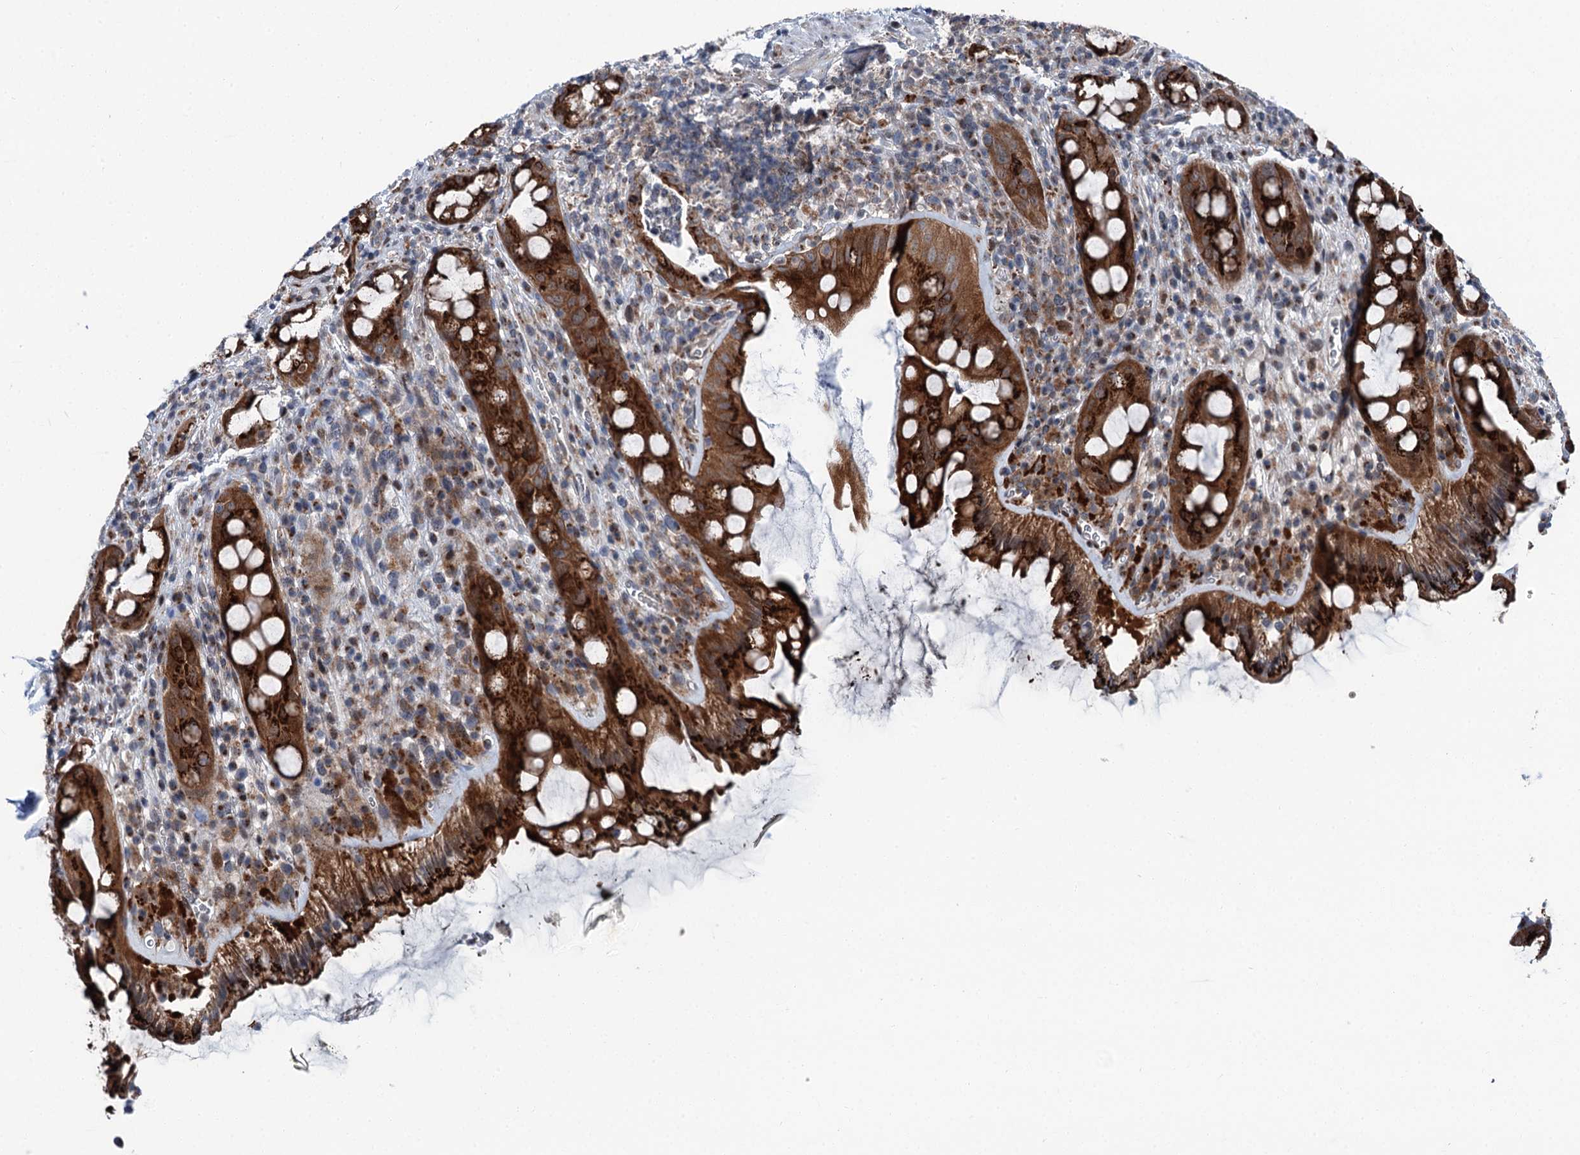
{"staining": {"intensity": "strong", "quantity": ">75%", "location": "cytoplasmic/membranous"}, "tissue": "rectum", "cell_type": "Glandular cells", "image_type": "normal", "snomed": [{"axis": "morphology", "description": "Normal tissue, NOS"}, {"axis": "topography", "description": "Rectum"}], "caption": "Glandular cells show strong cytoplasmic/membranous staining in approximately >75% of cells in unremarkable rectum.", "gene": "POLR1D", "patient": {"sex": "female", "age": 57}}